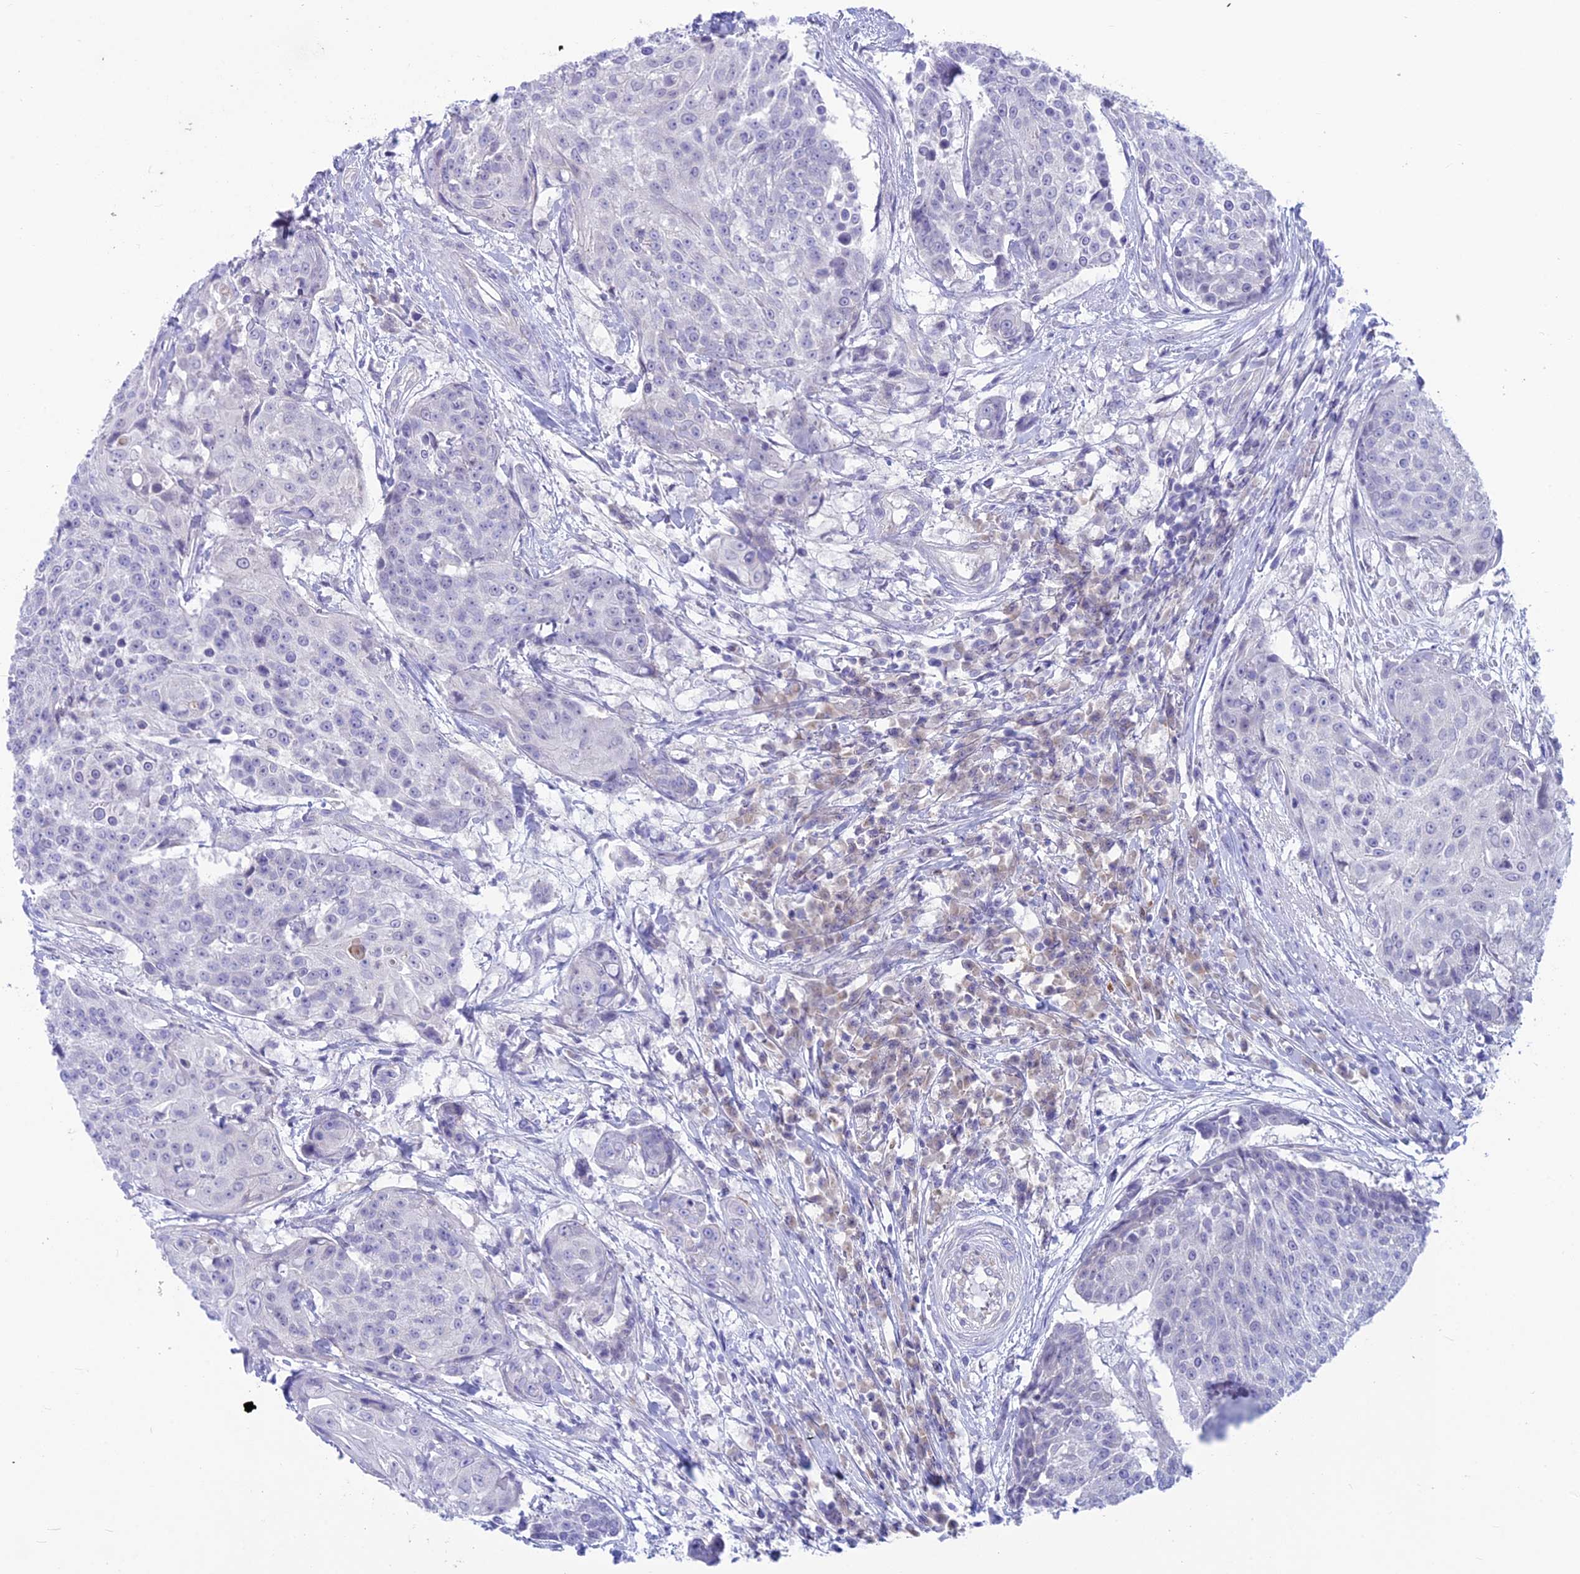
{"staining": {"intensity": "negative", "quantity": "none", "location": "none"}, "tissue": "urothelial cancer", "cell_type": "Tumor cells", "image_type": "cancer", "snomed": [{"axis": "morphology", "description": "Urothelial carcinoma, High grade"}, {"axis": "topography", "description": "Urinary bladder"}], "caption": "The immunohistochemistry micrograph has no significant expression in tumor cells of urothelial cancer tissue.", "gene": "SNTN", "patient": {"sex": "female", "age": 63}}